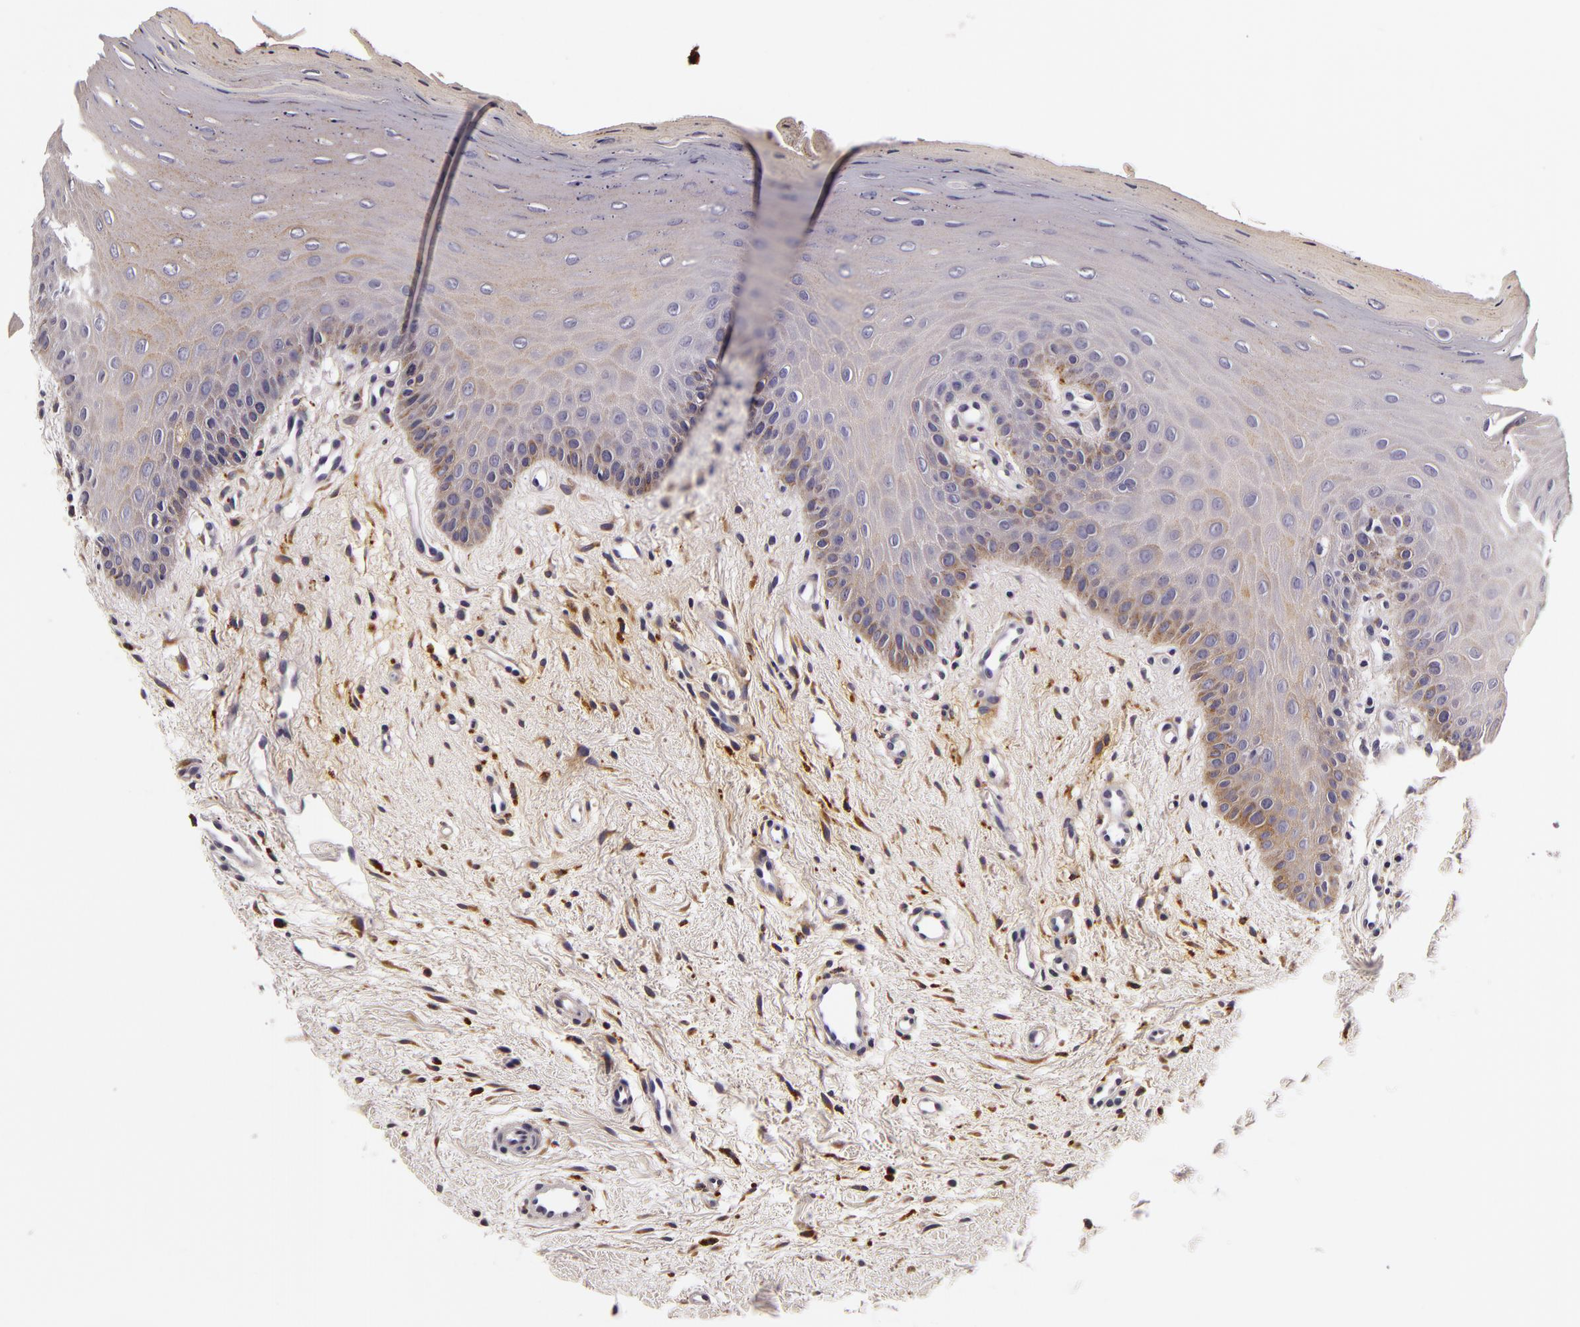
{"staining": {"intensity": "negative", "quantity": "none", "location": "none"}, "tissue": "oral mucosa", "cell_type": "Squamous epithelial cells", "image_type": "normal", "snomed": [{"axis": "morphology", "description": "Normal tissue, NOS"}, {"axis": "topography", "description": "Oral tissue"}], "caption": "IHC histopathology image of unremarkable oral mucosa stained for a protein (brown), which exhibits no staining in squamous epithelial cells. Nuclei are stained in blue.", "gene": "LGALS3BP", "patient": {"sex": "female", "age": 23}}